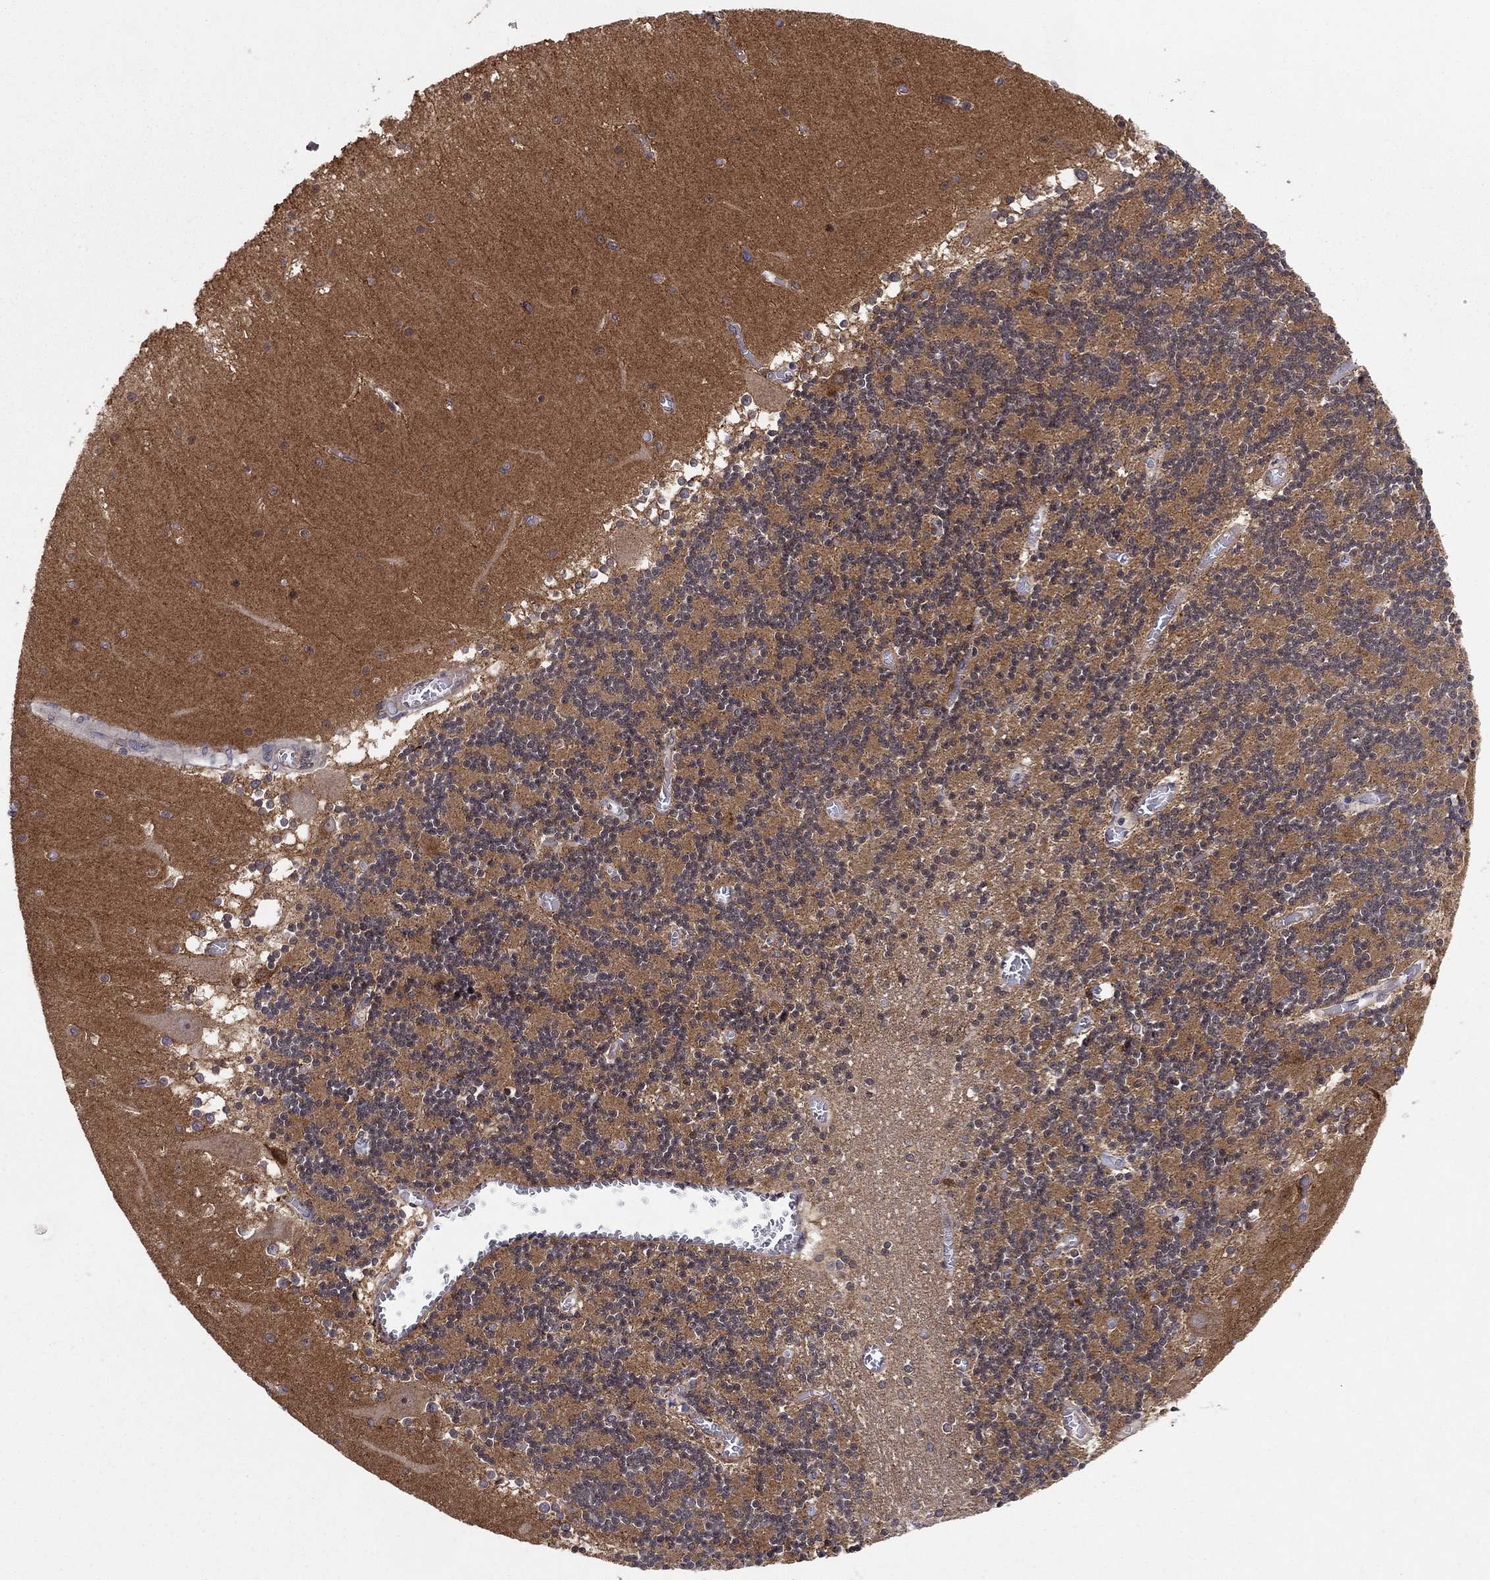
{"staining": {"intensity": "strong", "quantity": "<25%", "location": "nuclear"}, "tissue": "cerebellum", "cell_type": "Cells in granular layer", "image_type": "normal", "snomed": [{"axis": "morphology", "description": "Normal tissue, NOS"}, {"axis": "topography", "description": "Cerebellum"}], "caption": "Immunohistochemistry (IHC) (DAB (3,3'-diaminobenzidine)) staining of benign human cerebellum displays strong nuclear protein expression in approximately <25% of cells in granular layer.", "gene": "BMERB1", "patient": {"sex": "female", "age": 28}}